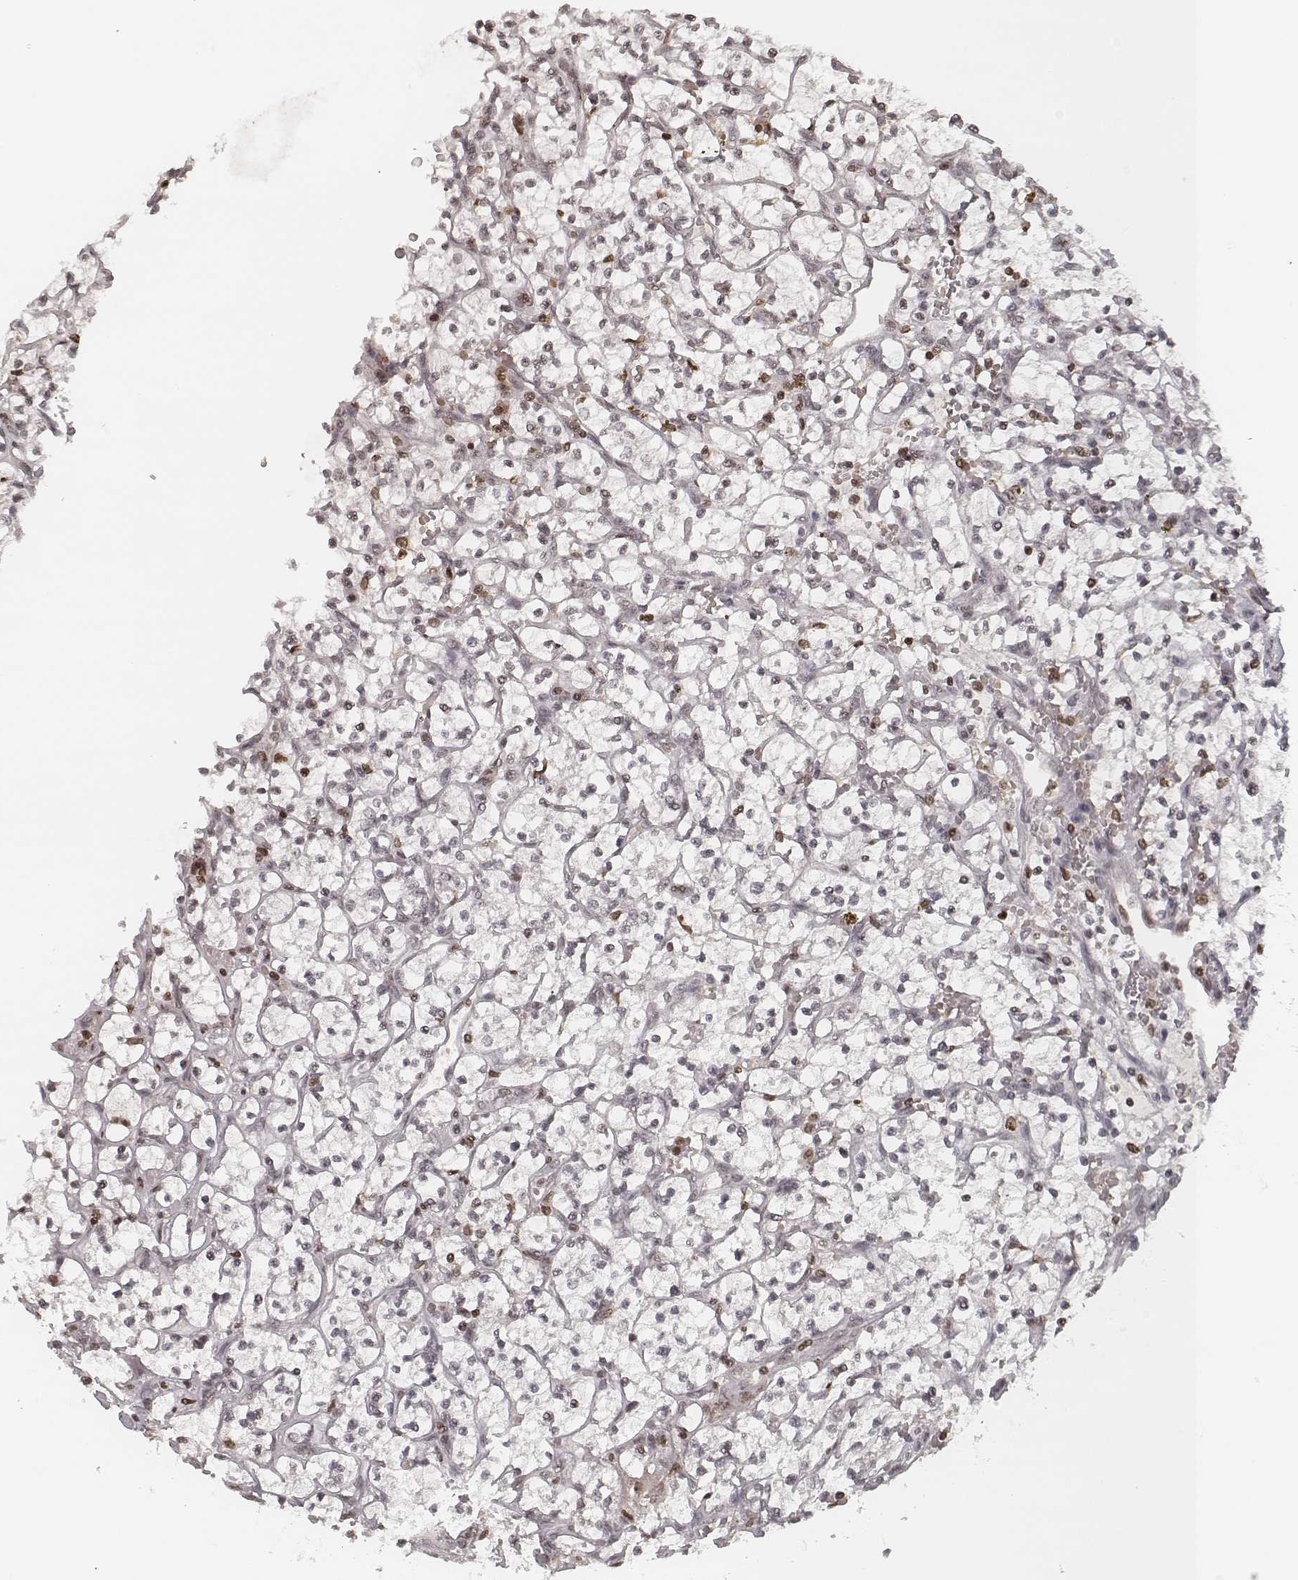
{"staining": {"intensity": "moderate", "quantity": "25%-75%", "location": "nuclear"}, "tissue": "renal cancer", "cell_type": "Tumor cells", "image_type": "cancer", "snomed": [{"axis": "morphology", "description": "Adenocarcinoma, NOS"}, {"axis": "topography", "description": "Kidney"}], "caption": "Renal cancer stained with DAB immunohistochemistry displays medium levels of moderate nuclear positivity in approximately 25%-75% of tumor cells.", "gene": "HMGA2", "patient": {"sex": "female", "age": 64}}